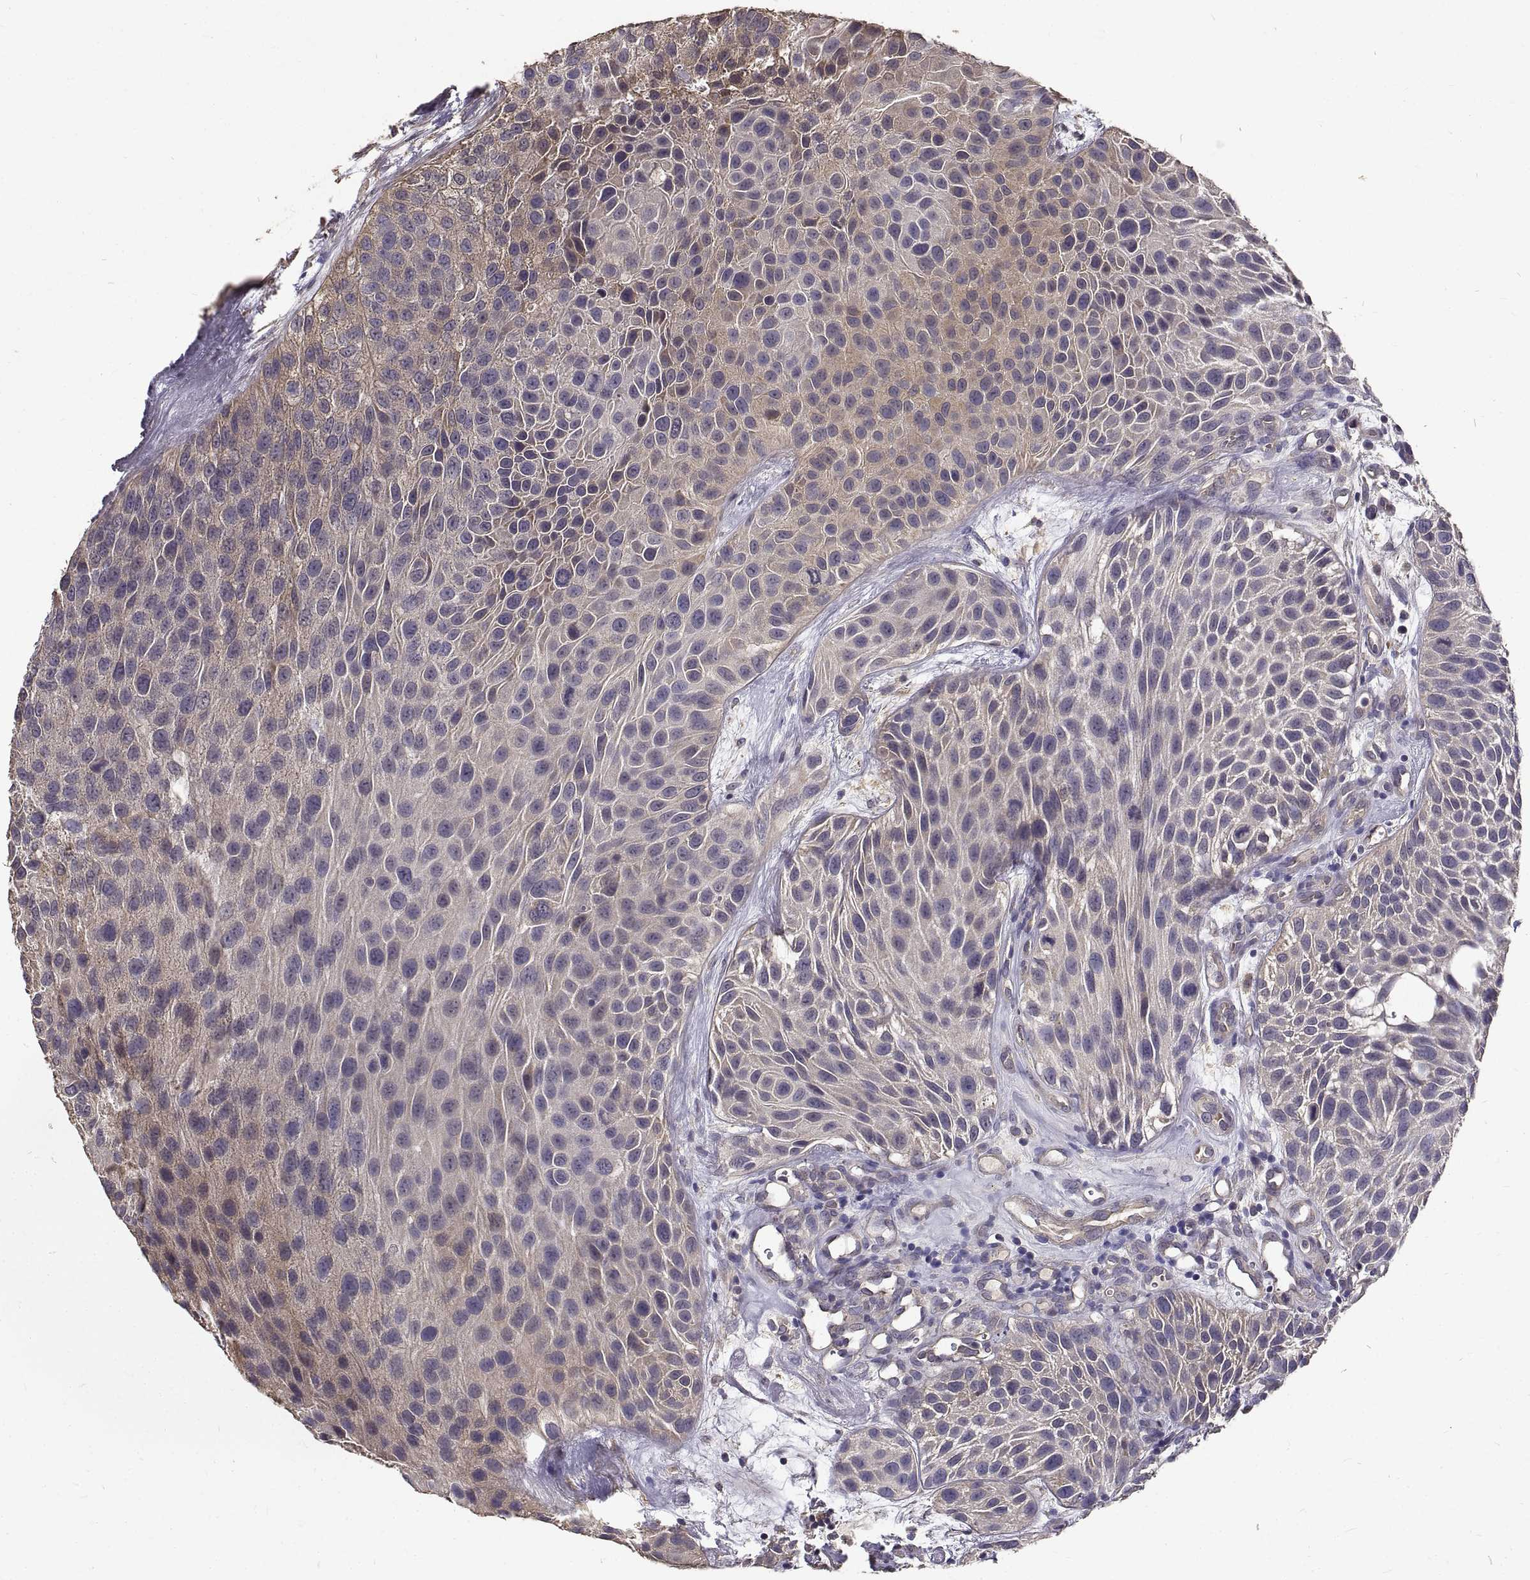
{"staining": {"intensity": "weak", "quantity": "<25%", "location": "cytoplasmic/membranous"}, "tissue": "urothelial cancer", "cell_type": "Tumor cells", "image_type": "cancer", "snomed": [{"axis": "morphology", "description": "Urothelial carcinoma, Low grade"}, {"axis": "topography", "description": "Urinary bladder"}], "caption": "Urothelial carcinoma (low-grade) was stained to show a protein in brown. There is no significant expression in tumor cells.", "gene": "PEA15", "patient": {"sex": "female", "age": 87}}